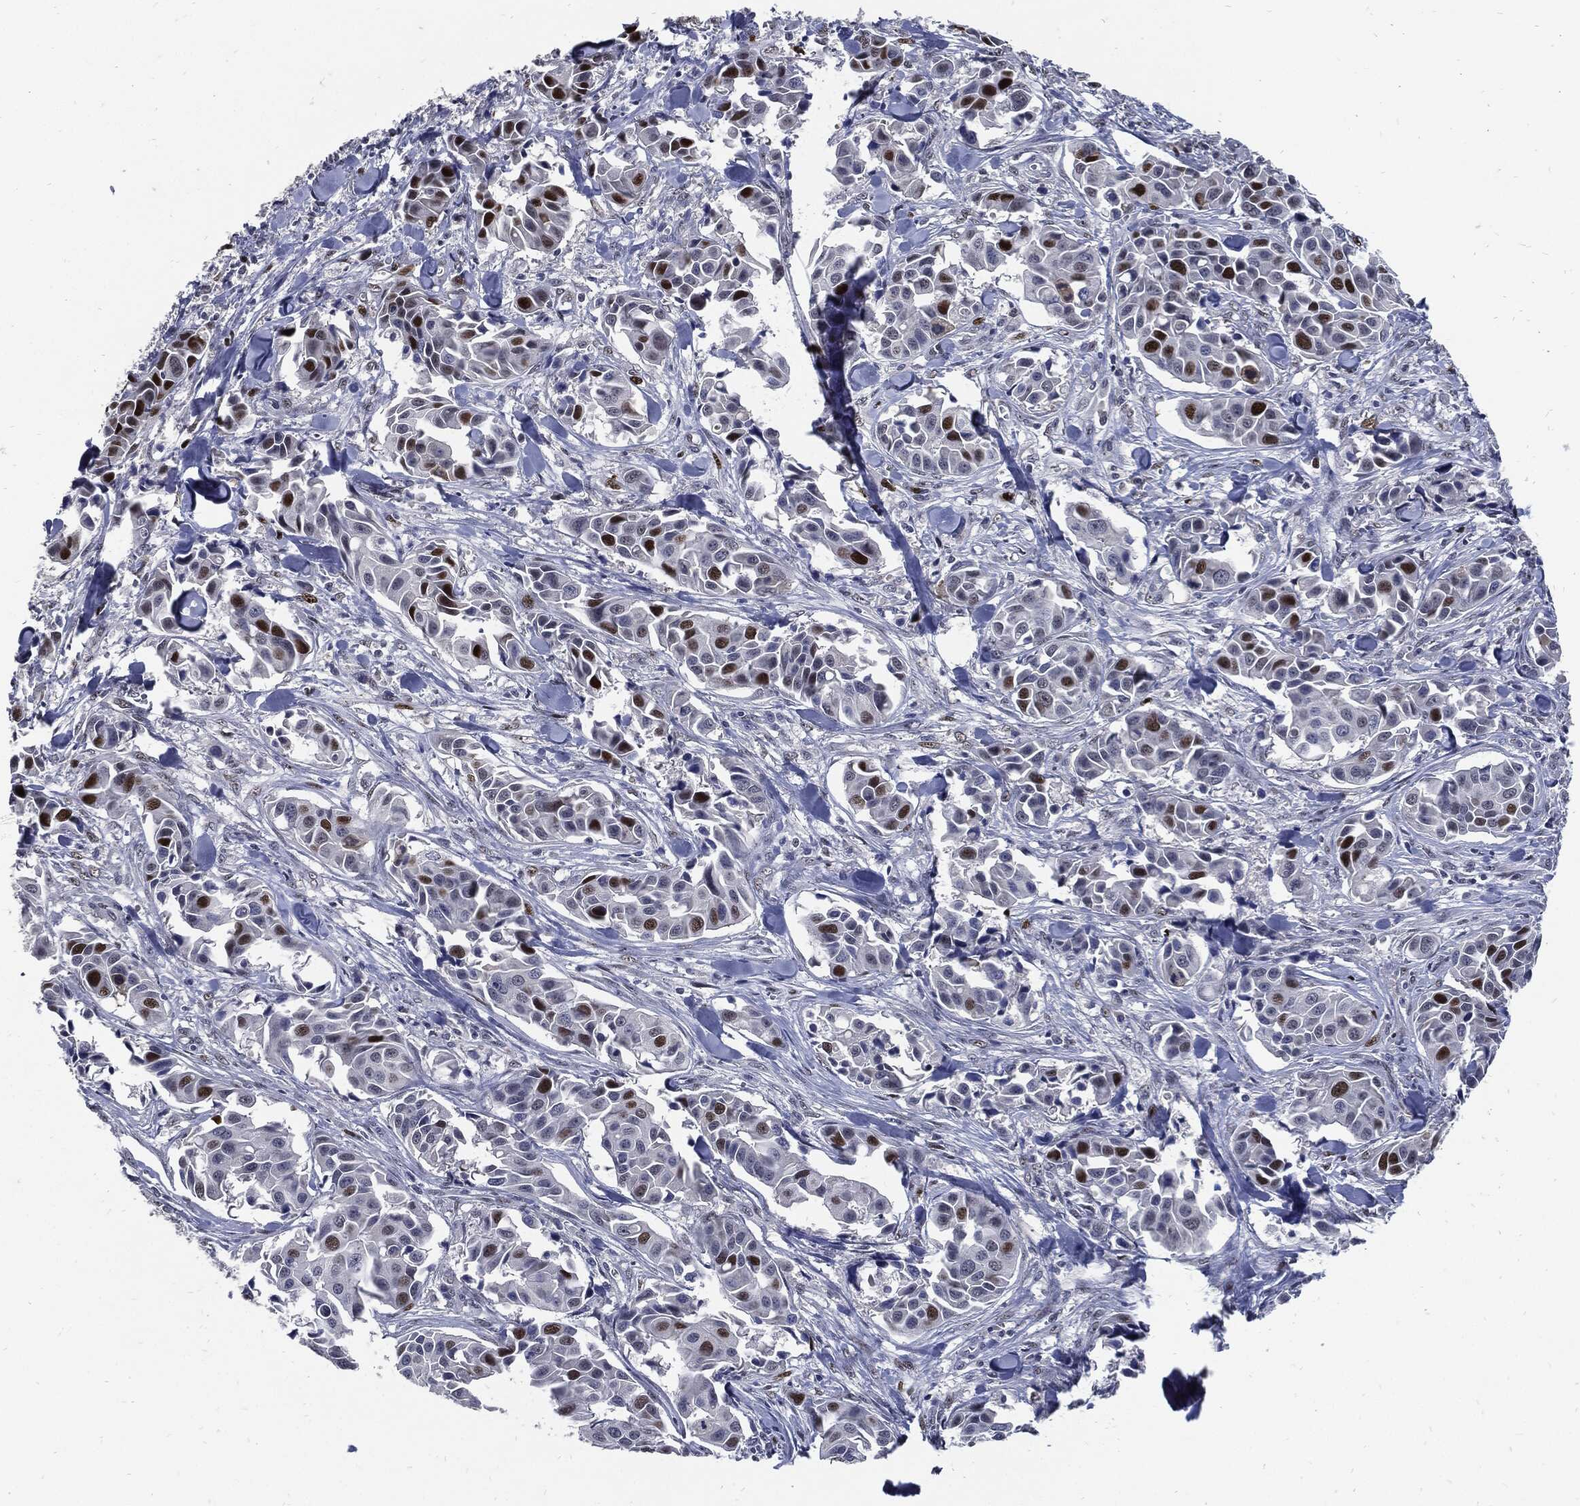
{"staining": {"intensity": "strong", "quantity": "<25%", "location": "nuclear"}, "tissue": "head and neck cancer", "cell_type": "Tumor cells", "image_type": "cancer", "snomed": [{"axis": "morphology", "description": "Adenocarcinoma, NOS"}, {"axis": "topography", "description": "Head-Neck"}], "caption": "A histopathology image showing strong nuclear positivity in about <25% of tumor cells in adenocarcinoma (head and neck), as visualized by brown immunohistochemical staining.", "gene": "NBN", "patient": {"sex": "male", "age": 76}}